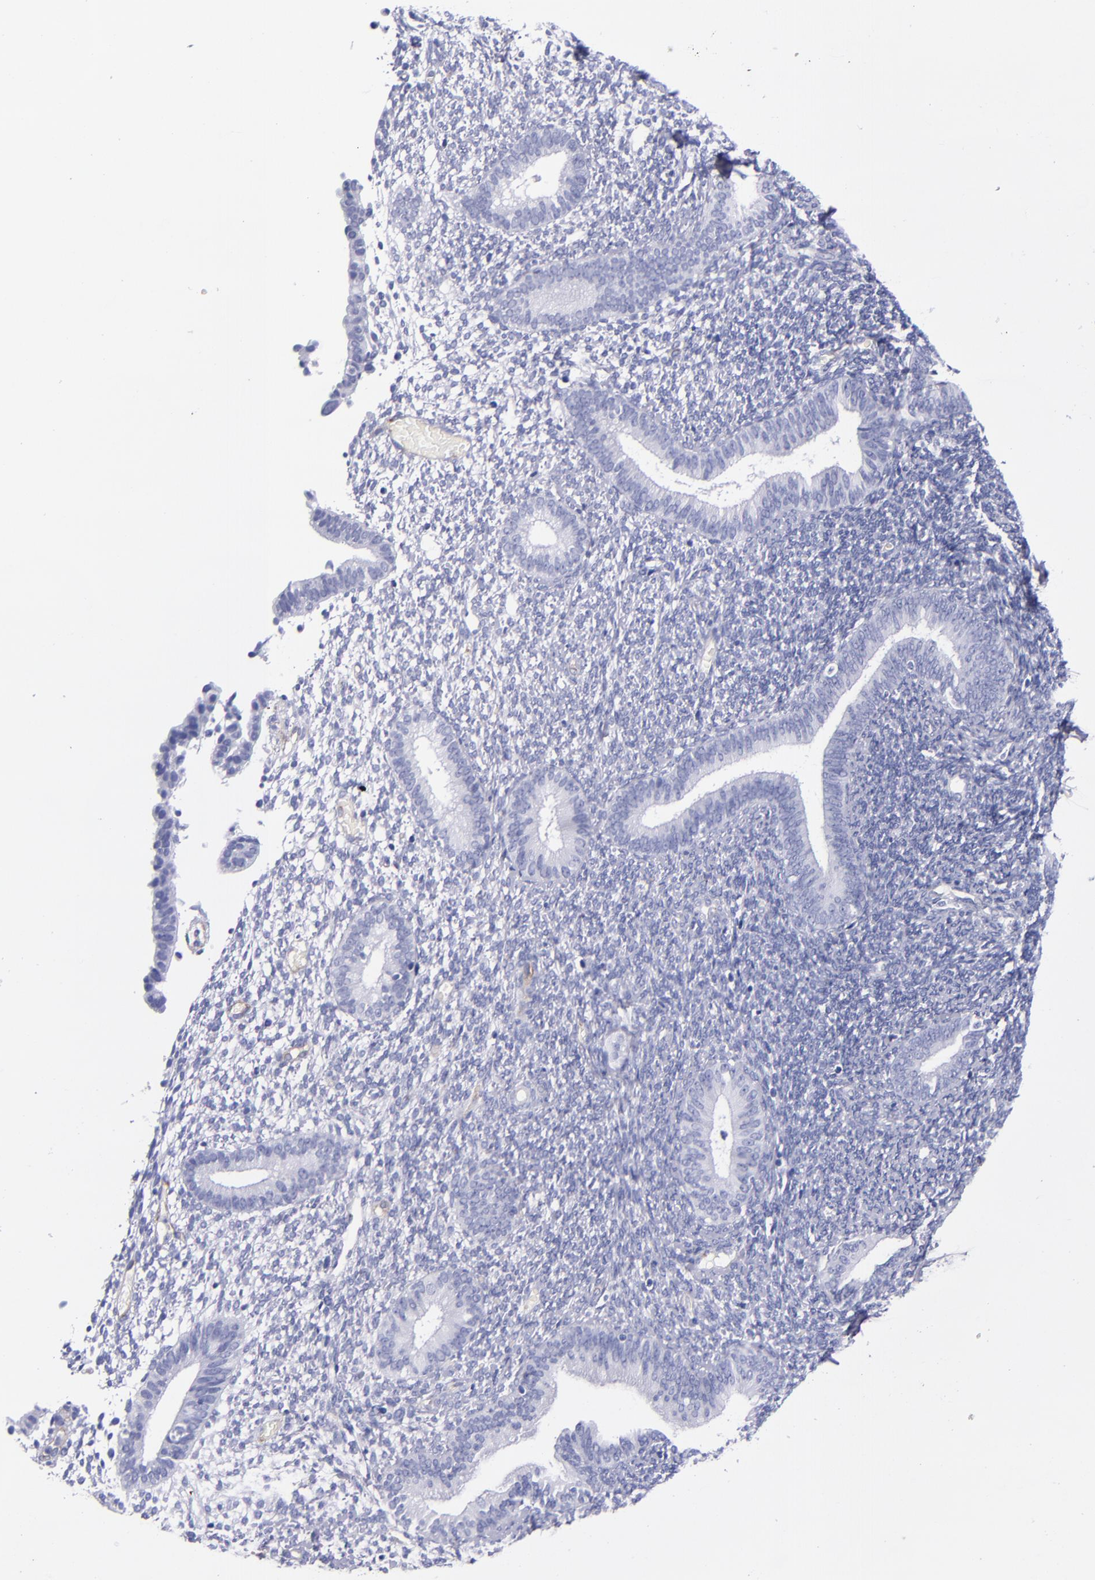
{"staining": {"intensity": "negative", "quantity": "none", "location": "none"}, "tissue": "endometrium", "cell_type": "Cells in endometrial stroma", "image_type": "normal", "snomed": [{"axis": "morphology", "description": "Normal tissue, NOS"}, {"axis": "topography", "description": "Smooth muscle"}, {"axis": "topography", "description": "Endometrium"}], "caption": "A high-resolution photomicrograph shows immunohistochemistry (IHC) staining of benign endometrium, which shows no significant expression in cells in endometrial stroma. (Brightfield microscopy of DAB (3,3'-diaminobenzidine) immunohistochemistry (IHC) at high magnification).", "gene": "NOS3", "patient": {"sex": "female", "age": 57}}